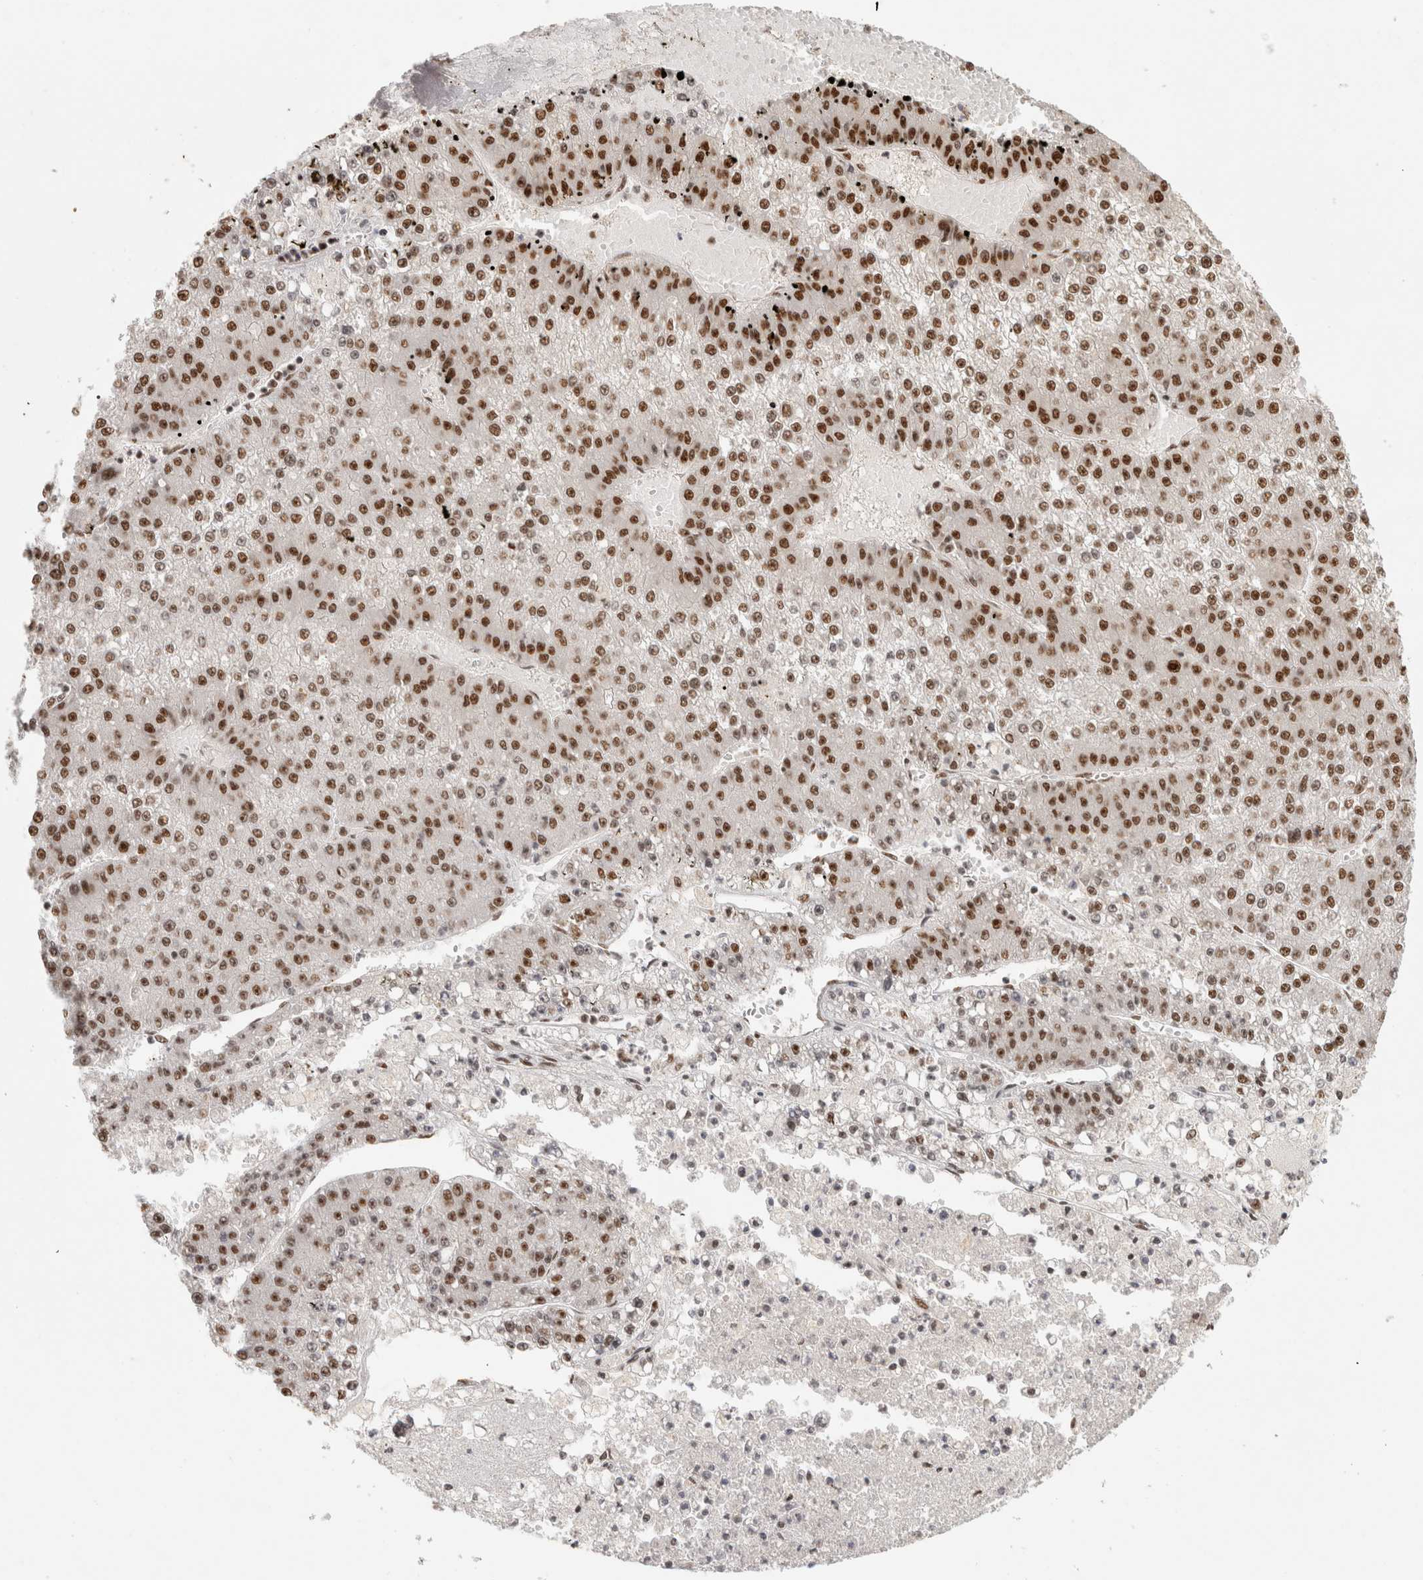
{"staining": {"intensity": "strong", "quantity": ">75%", "location": "nuclear"}, "tissue": "liver cancer", "cell_type": "Tumor cells", "image_type": "cancer", "snomed": [{"axis": "morphology", "description": "Carcinoma, Hepatocellular, NOS"}, {"axis": "topography", "description": "Liver"}], "caption": "The immunohistochemical stain highlights strong nuclear positivity in tumor cells of liver cancer (hepatocellular carcinoma) tissue.", "gene": "EBNA1BP2", "patient": {"sex": "female", "age": 73}}